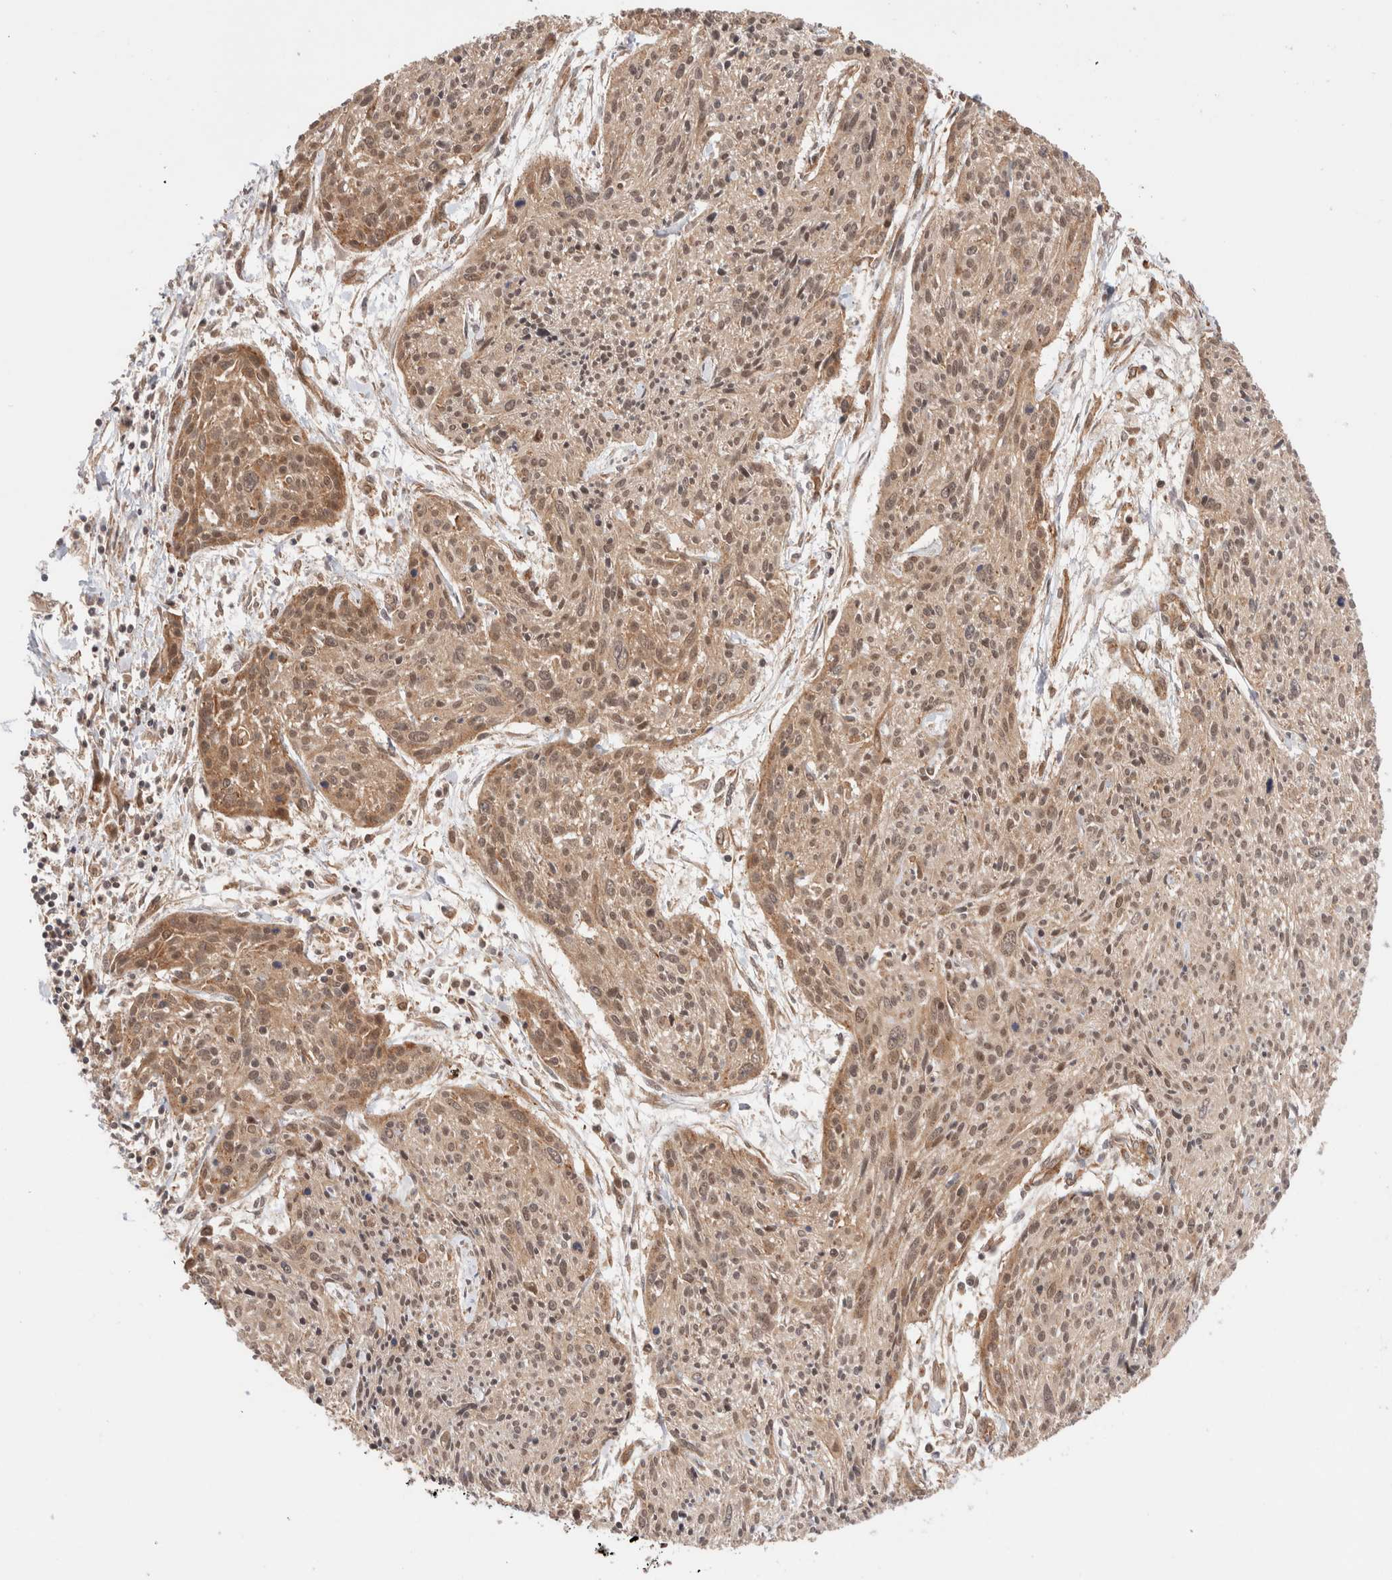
{"staining": {"intensity": "moderate", "quantity": ">75%", "location": "cytoplasmic/membranous,nuclear"}, "tissue": "cervical cancer", "cell_type": "Tumor cells", "image_type": "cancer", "snomed": [{"axis": "morphology", "description": "Squamous cell carcinoma, NOS"}, {"axis": "topography", "description": "Cervix"}], "caption": "Cervical squamous cell carcinoma stained with DAB (3,3'-diaminobenzidine) immunohistochemistry displays medium levels of moderate cytoplasmic/membranous and nuclear staining in about >75% of tumor cells. (DAB IHC with brightfield microscopy, high magnification).", "gene": "SIKE1", "patient": {"sex": "female", "age": 51}}